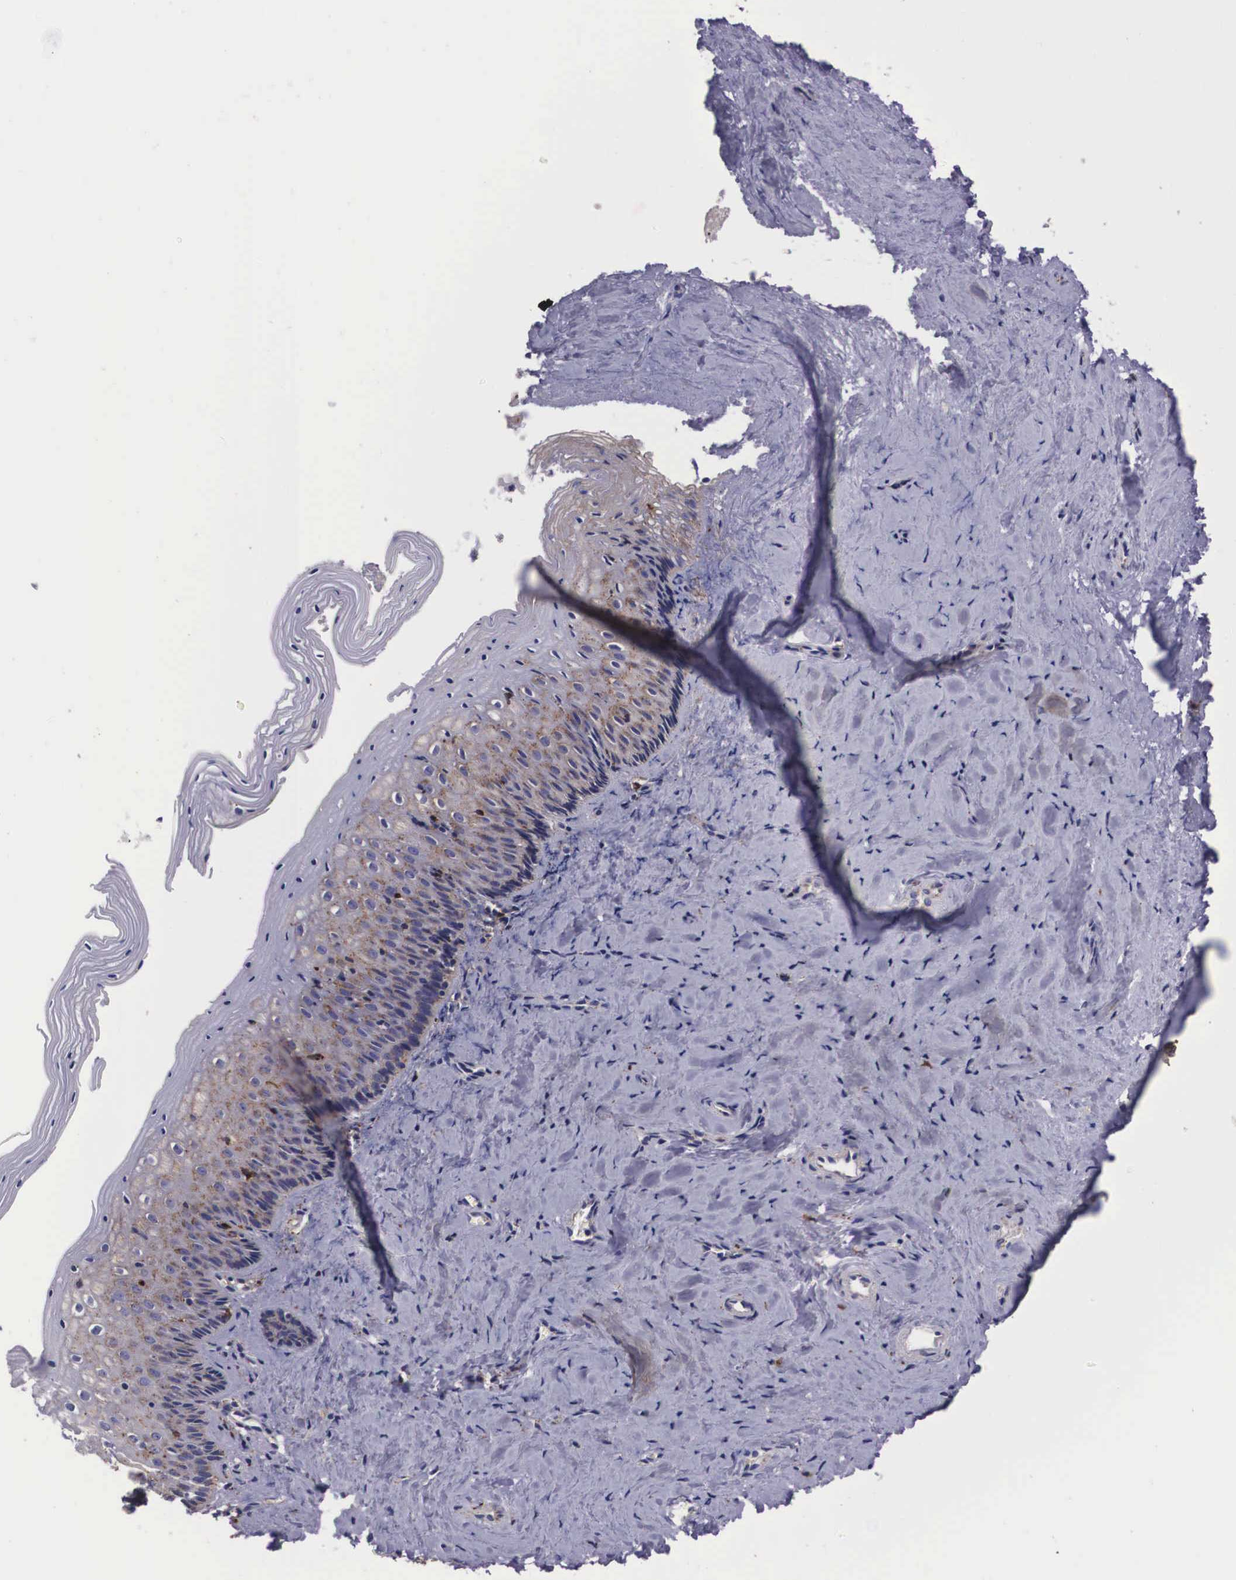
{"staining": {"intensity": "weak", "quantity": "<25%", "location": "cytoplasmic/membranous"}, "tissue": "vagina", "cell_type": "Squamous epithelial cells", "image_type": "normal", "snomed": [{"axis": "morphology", "description": "Normal tissue, NOS"}, {"axis": "topography", "description": "Vagina"}], "caption": "Micrograph shows no significant protein staining in squamous epithelial cells of unremarkable vagina. Brightfield microscopy of immunohistochemistry (IHC) stained with DAB (3,3'-diaminobenzidine) (brown) and hematoxylin (blue), captured at high magnification.", "gene": "NAGA", "patient": {"sex": "female", "age": 46}}